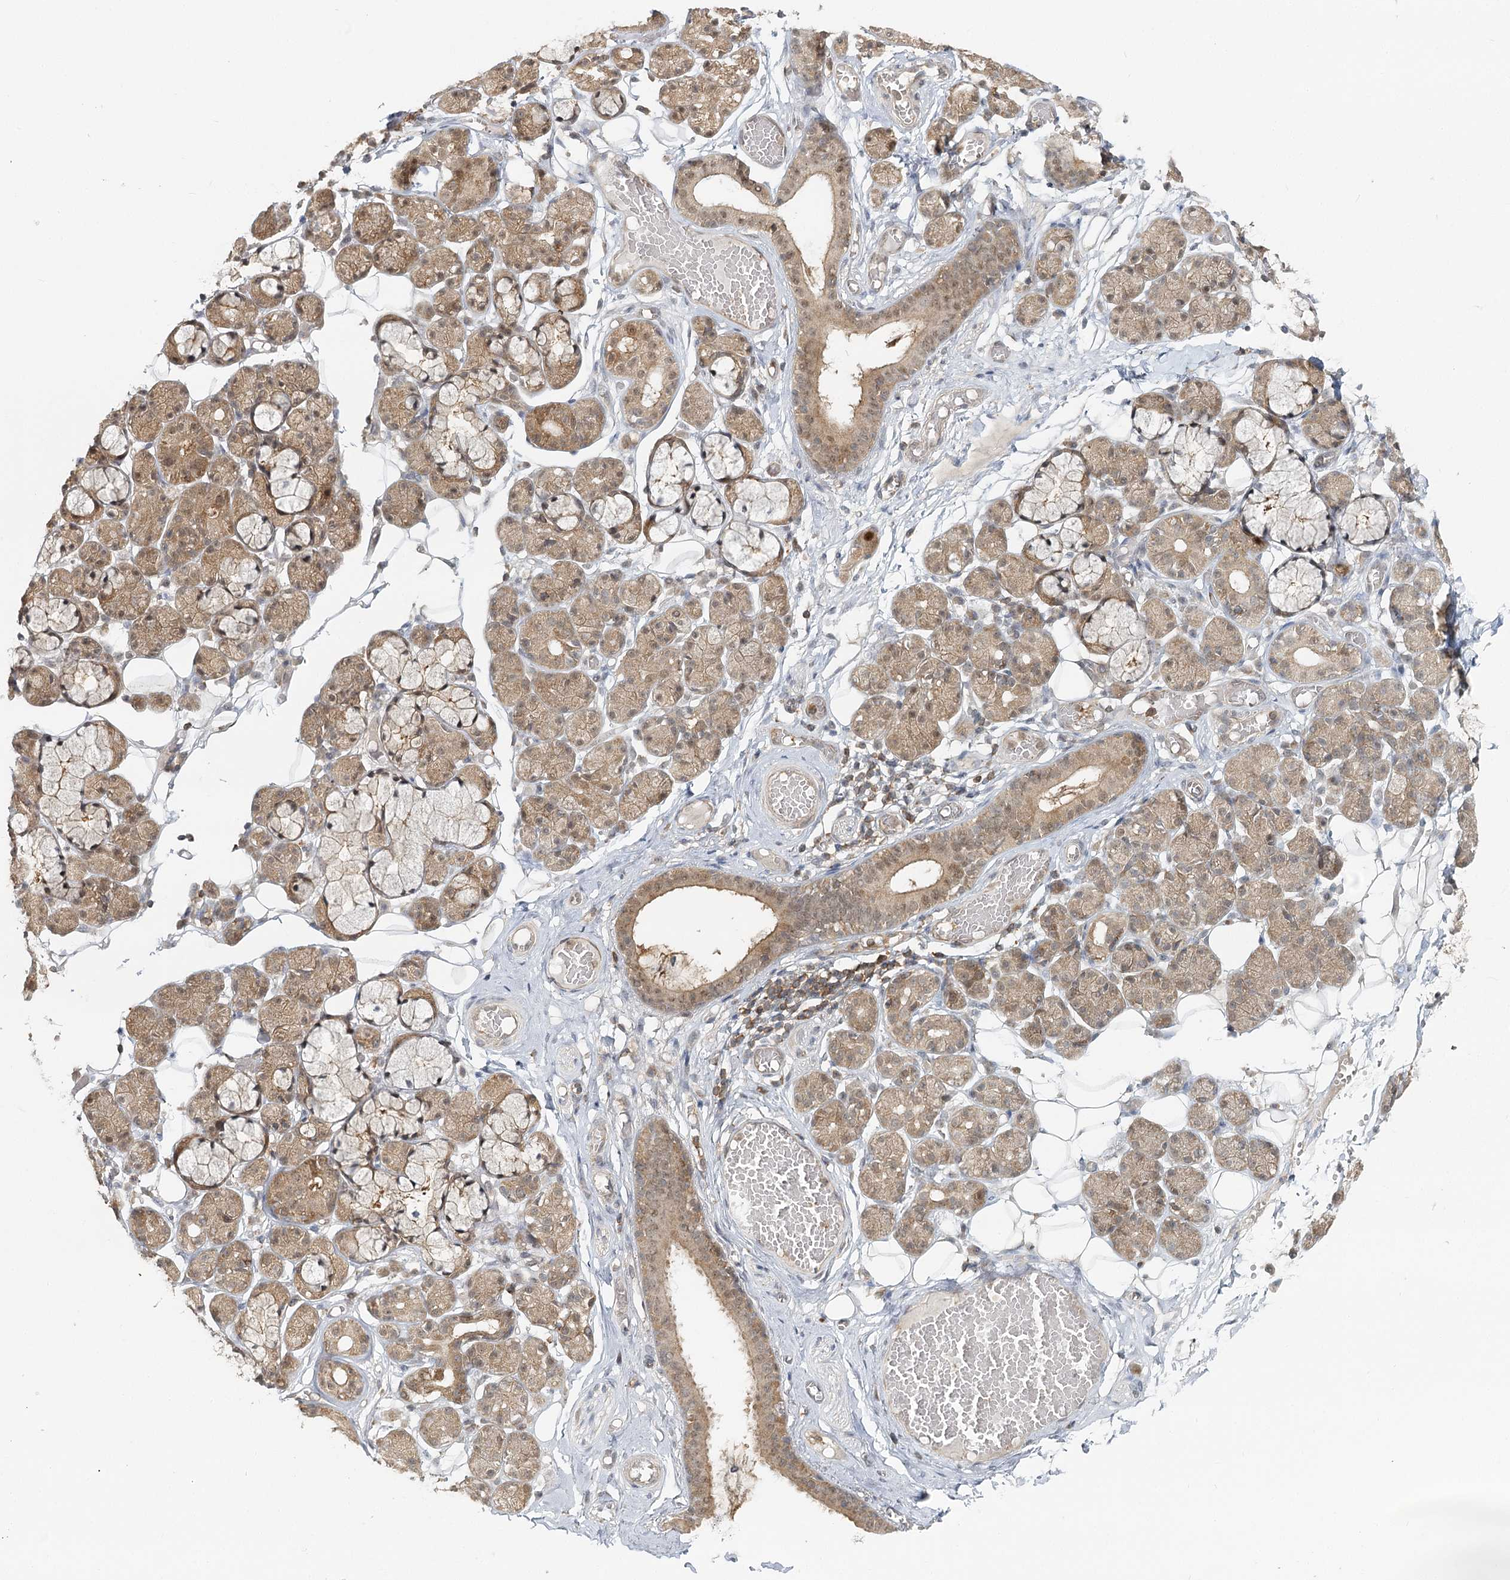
{"staining": {"intensity": "moderate", "quantity": ">75%", "location": "cytoplasmic/membranous,nuclear"}, "tissue": "salivary gland", "cell_type": "Glandular cells", "image_type": "normal", "snomed": [{"axis": "morphology", "description": "Normal tissue, NOS"}, {"axis": "topography", "description": "Salivary gland"}], "caption": "Protein staining by IHC displays moderate cytoplasmic/membranous,nuclear expression in approximately >75% of glandular cells in normal salivary gland.", "gene": "FAM120B", "patient": {"sex": "male", "age": 63}}